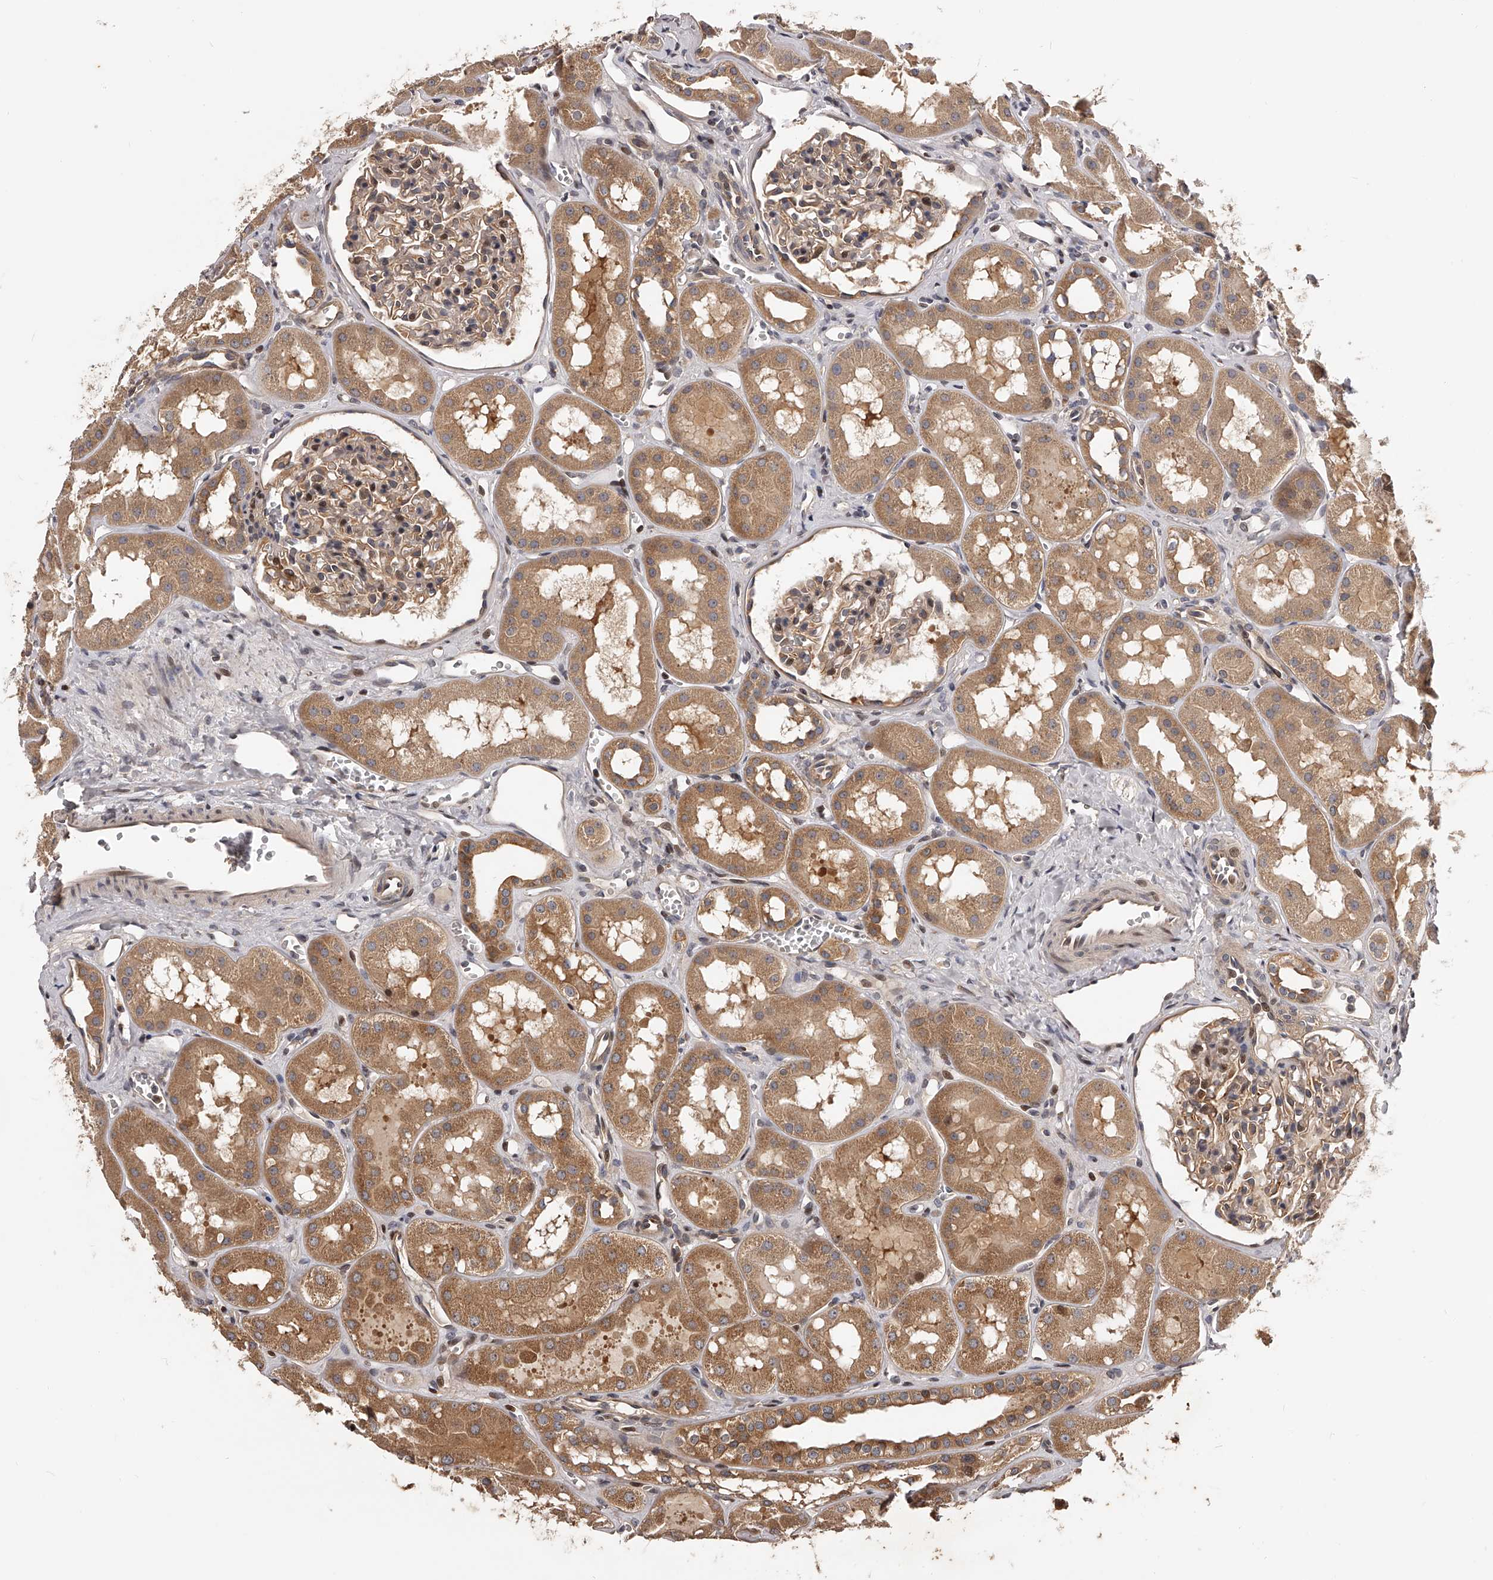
{"staining": {"intensity": "moderate", "quantity": "<25%", "location": "nuclear"}, "tissue": "kidney", "cell_type": "Cells in glomeruli", "image_type": "normal", "snomed": [{"axis": "morphology", "description": "Normal tissue, NOS"}, {"axis": "topography", "description": "Kidney"}], "caption": "Protein expression analysis of benign kidney exhibits moderate nuclear positivity in approximately <25% of cells in glomeruli.", "gene": "PFDN2", "patient": {"sex": "male", "age": 16}}